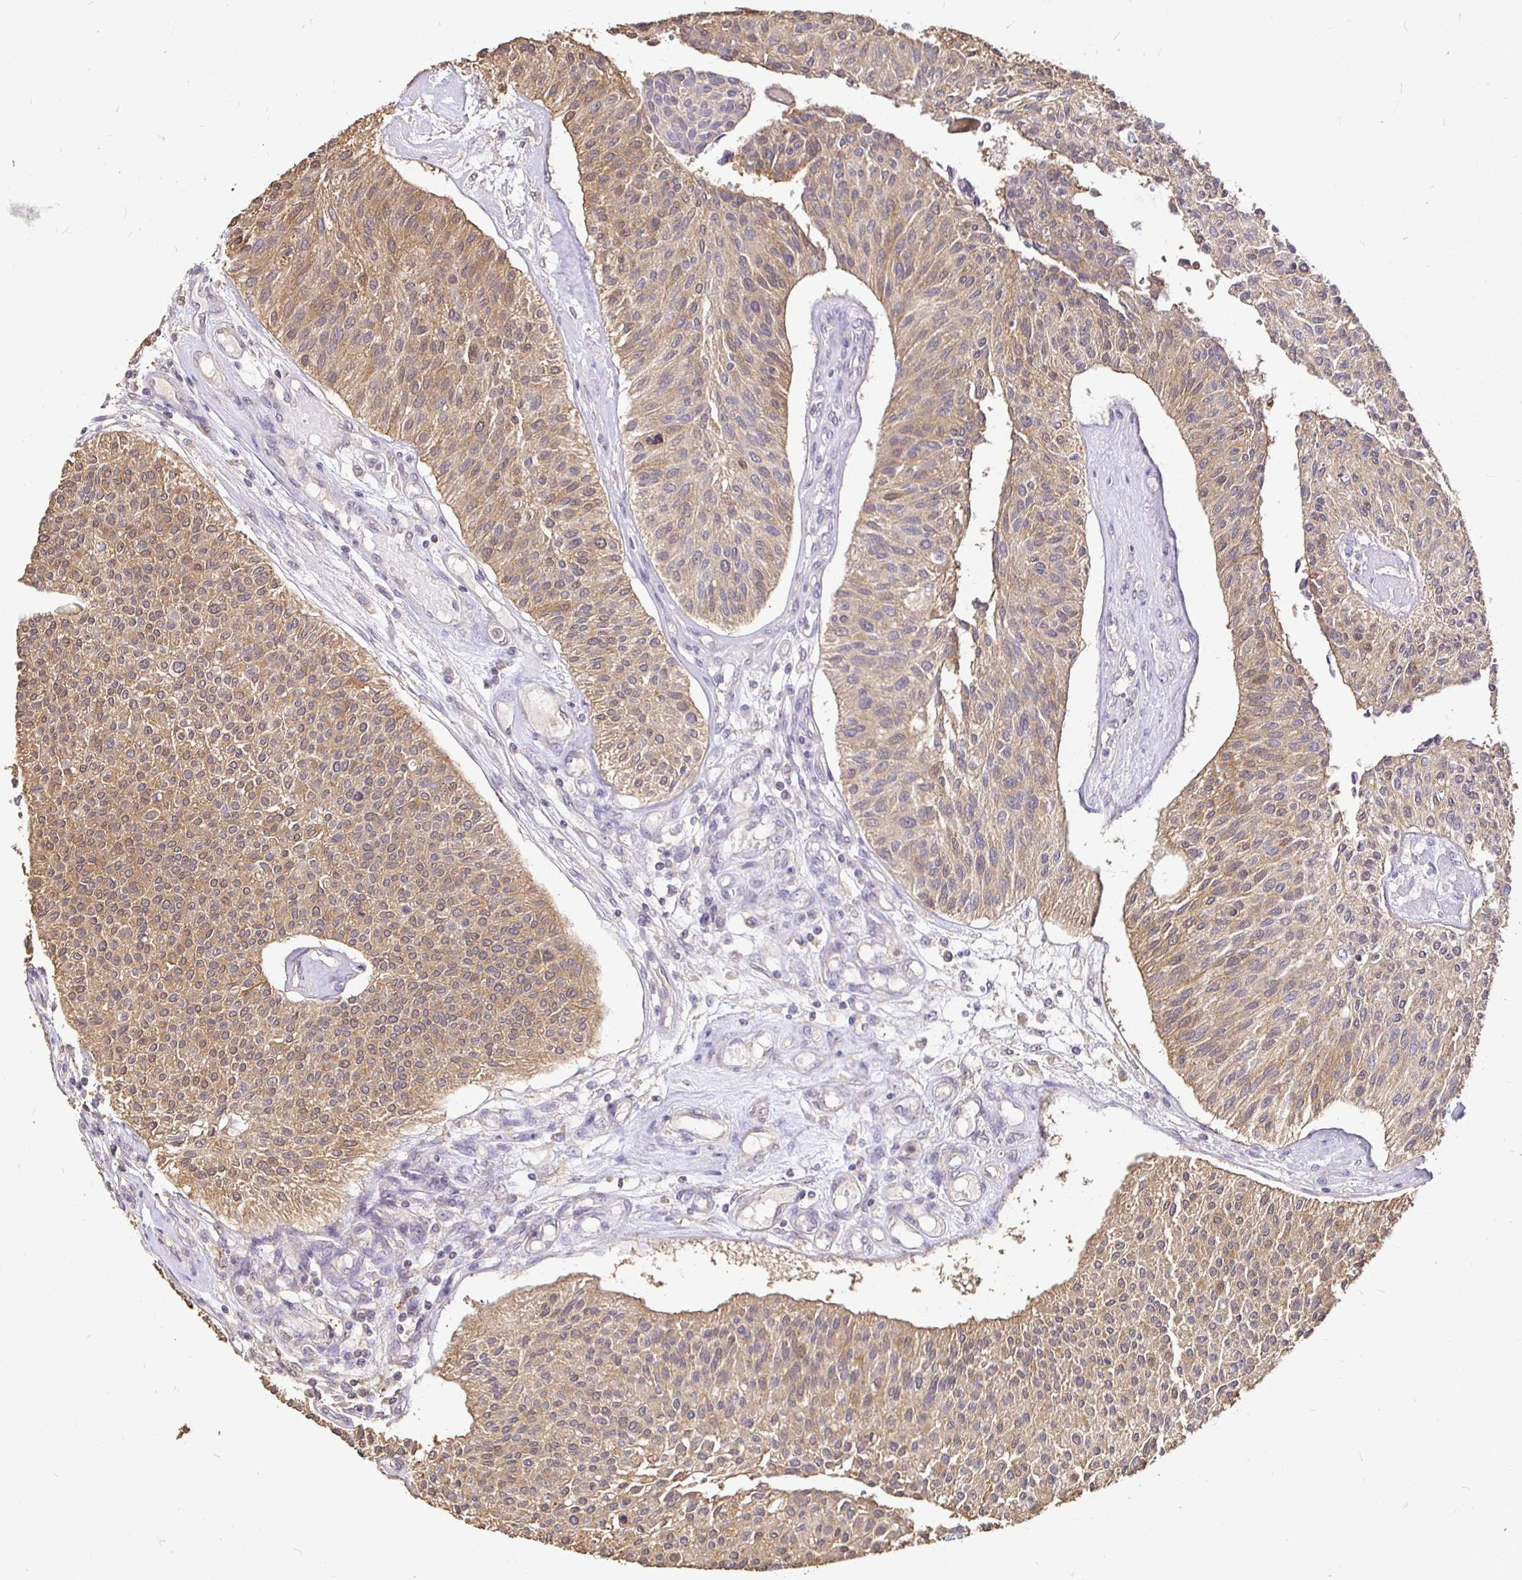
{"staining": {"intensity": "moderate", "quantity": ">75%", "location": "cytoplasmic/membranous"}, "tissue": "urothelial cancer", "cell_type": "Tumor cells", "image_type": "cancer", "snomed": [{"axis": "morphology", "description": "Urothelial carcinoma, NOS"}, {"axis": "topography", "description": "Urinary bladder"}], "caption": "This micrograph displays transitional cell carcinoma stained with IHC to label a protein in brown. The cytoplasmic/membranous of tumor cells show moderate positivity for the protein. Nuclei are counter-stained blue.", "gene": "MAPK8IP3", "patient": {"sex": "male", "age": 55}}